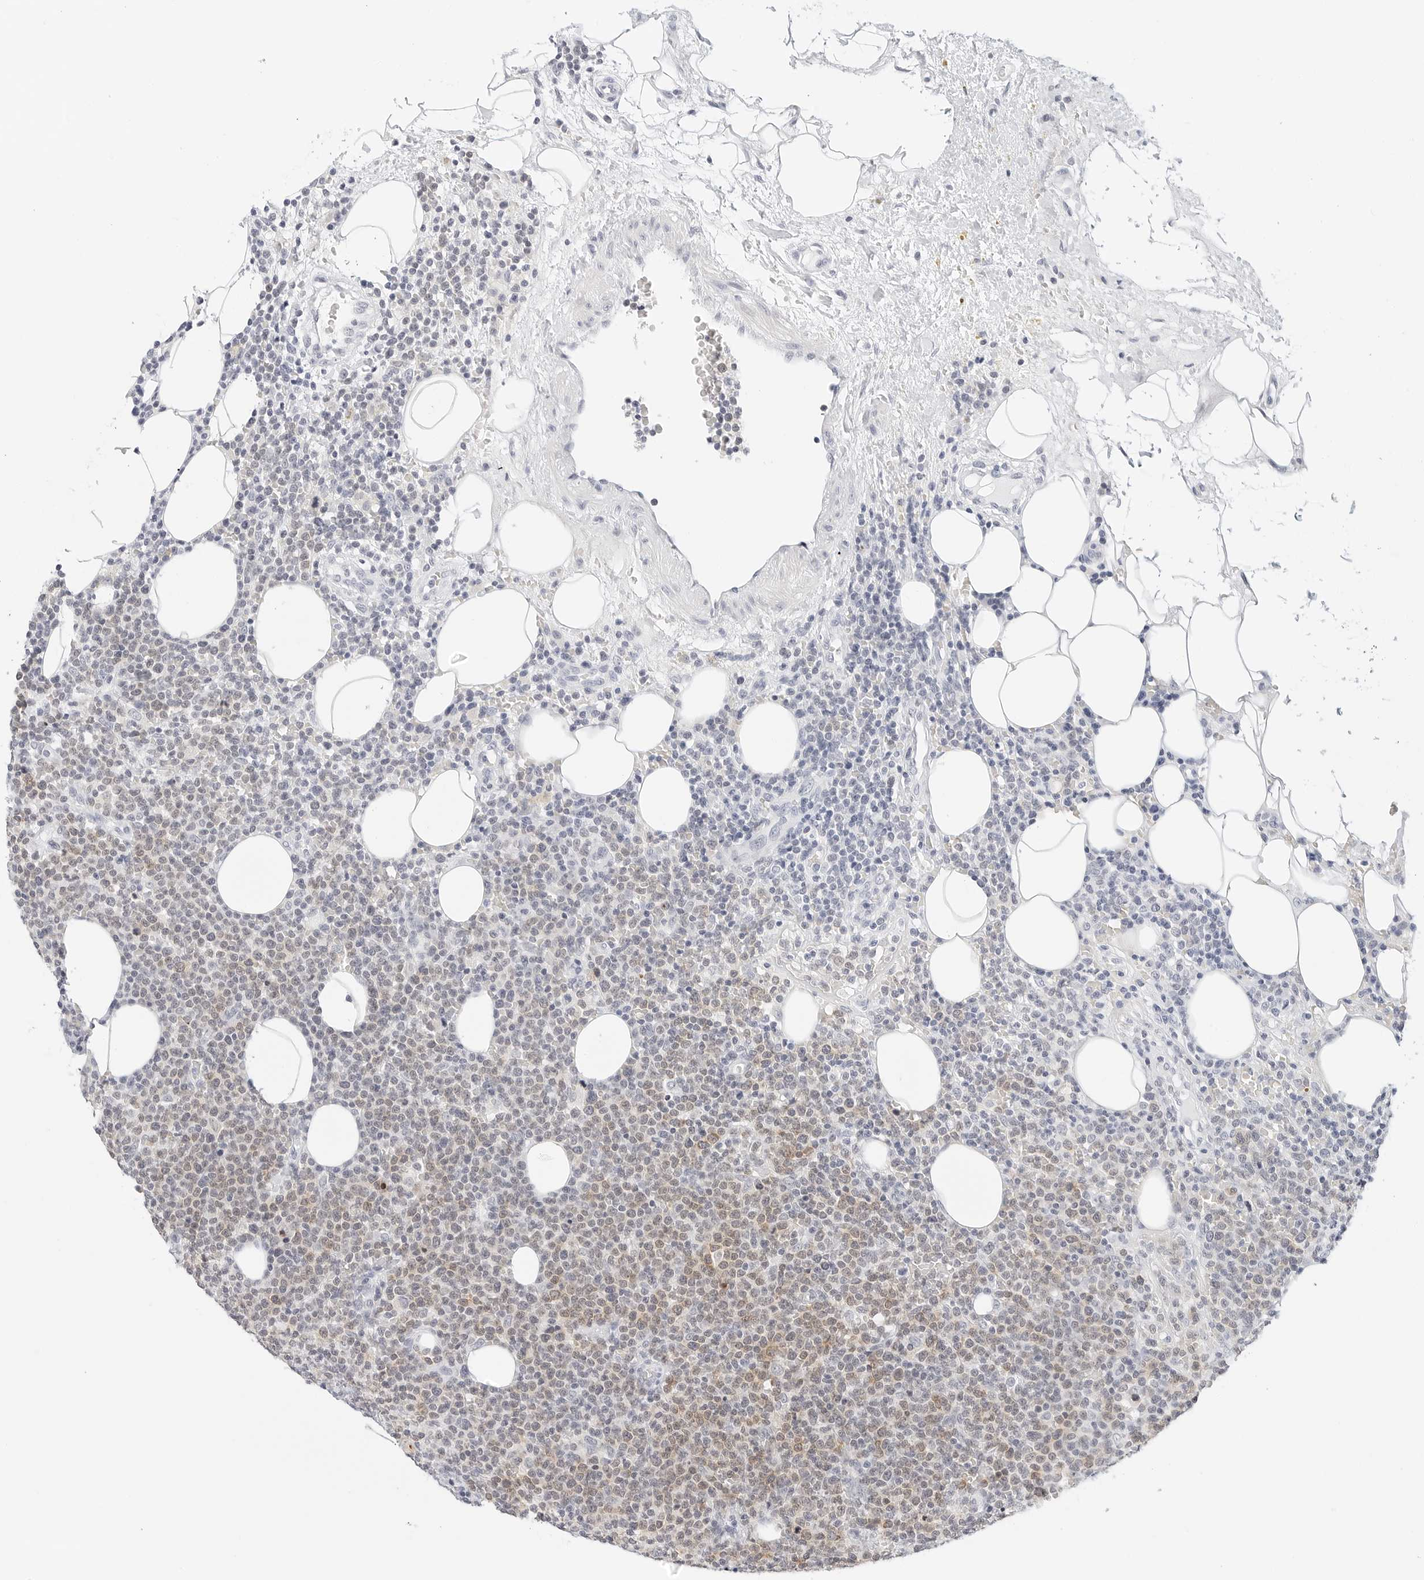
{"staining": {"intensity": "moderate", "quantity": "<25%", "location": "nuclear"}, "tissue": "lymphoma", "cell_type": "Tumor cells", "image_type": "cancer", "snomed": [{"axis": "morphology", "description": "Malignant lymphoma, non-Hodgkin's type, High grade"}, {"axis": "topography", "description": "Lymph node"}], "caption": "Human high-grade malignant lymphoma, non-Hodgkin's type stained for a protein (brown) exhibits moderate nuclear positive staining in approximately <25% of tumor cells.", "gene": "CD22", "patient": {"sex": "male", "age": 61}}